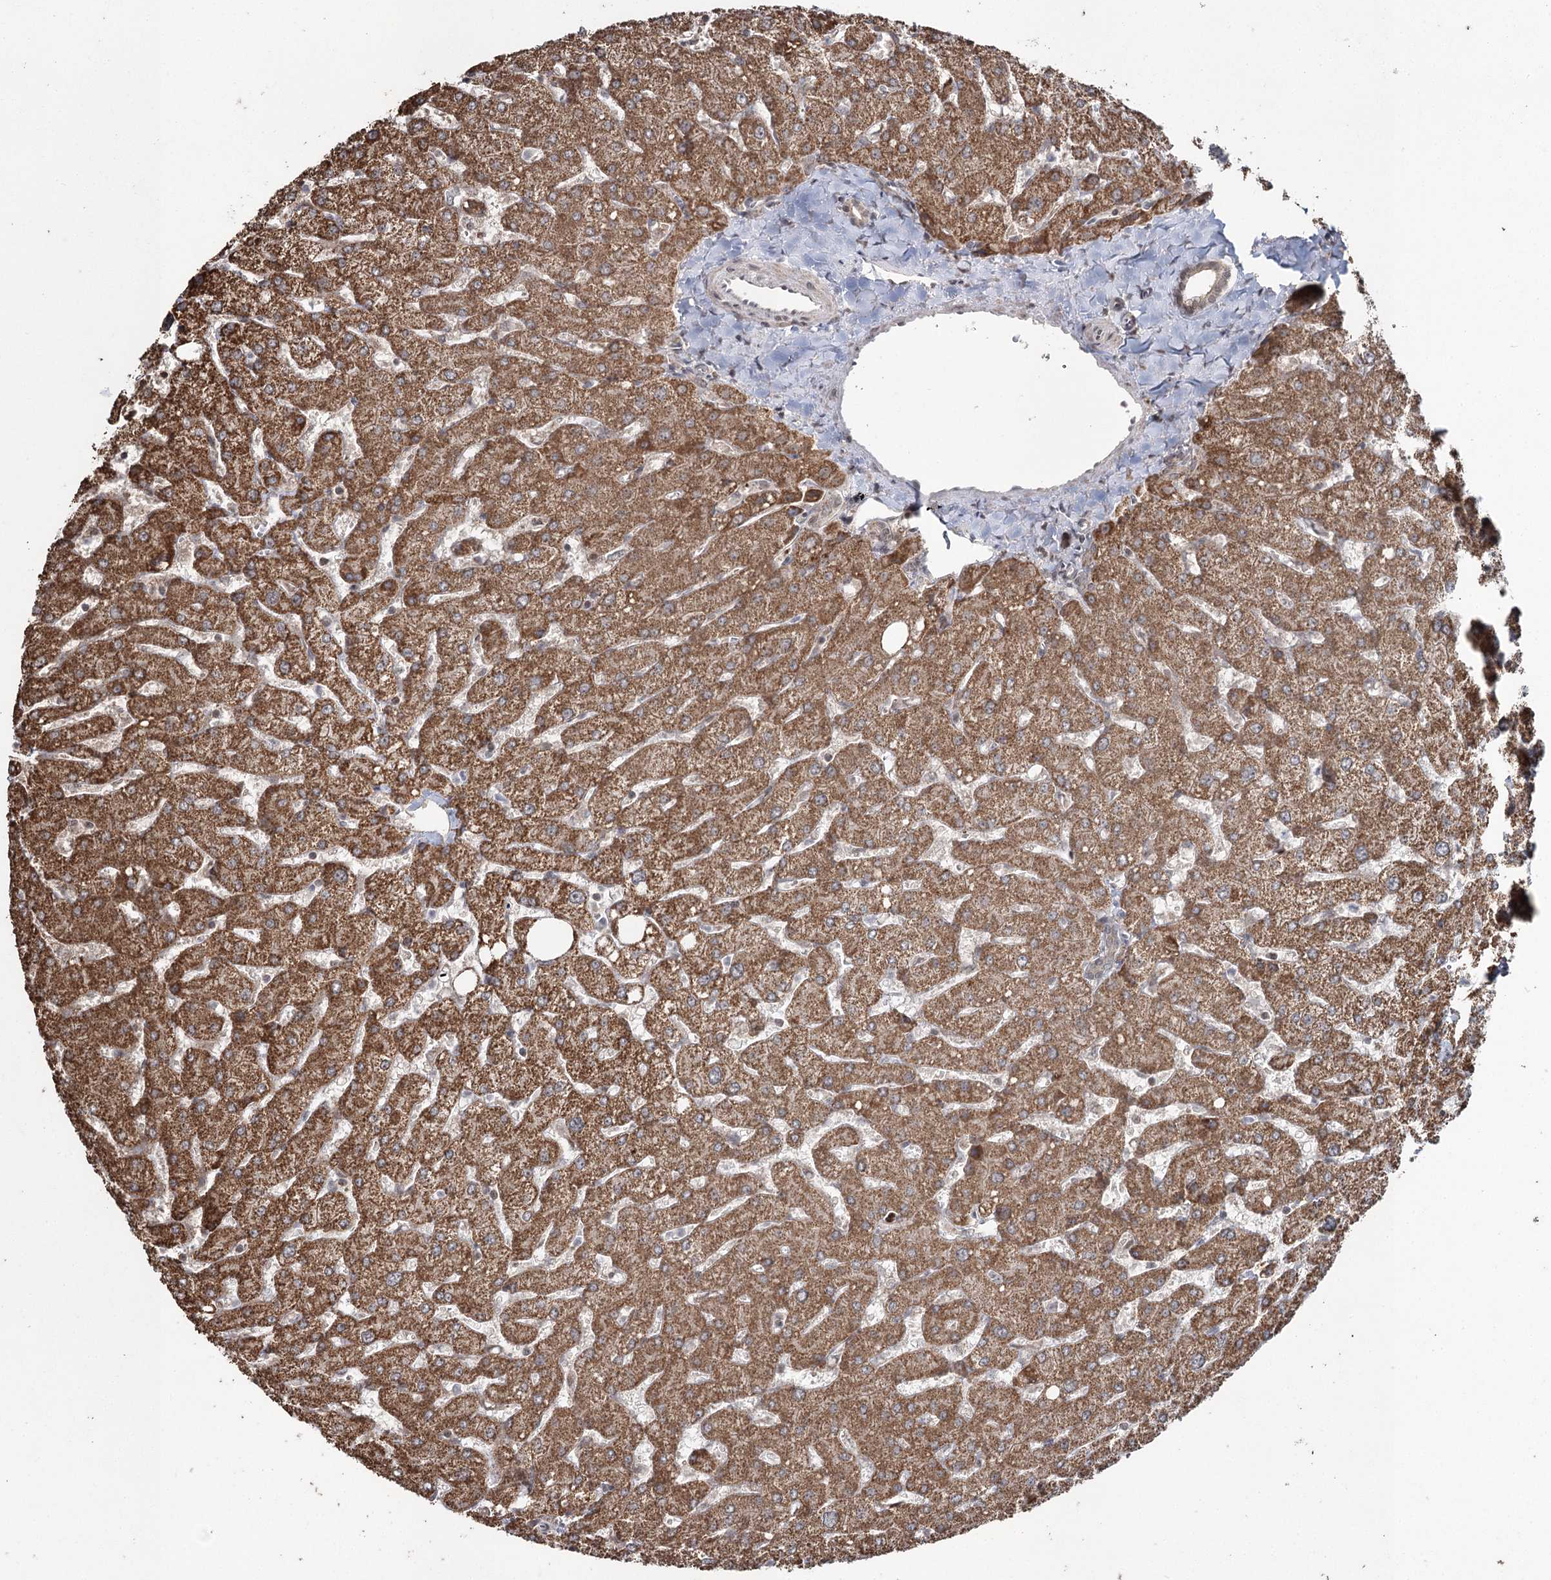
{"staining": {"intensity": "weak", "quantity": "25%-75%", "location": "cytoplasmic/membranous"}, "tissue": "liver", "cell_type": "Cholangiocytes", "image_type": "normal", "snomed": [{"axis": "morphology", "description": "Normal tissue, NOS"}, {"axis": "topography", "description": "Liver"}], "caption": "Protein expression by immunohistochemistry exhibits weak cytoplasmic/membranous expression in approximately 25%-75% of cholangiocytes in unremarkable liver. The staining was performed using DAB (3,3'-diaminobenzidine), with brown indicating positive protein expression. Nuclei are stained blue with hematoxylin.", "gene": "PDHX", "patient": {"sex": "male", "age": 55}}